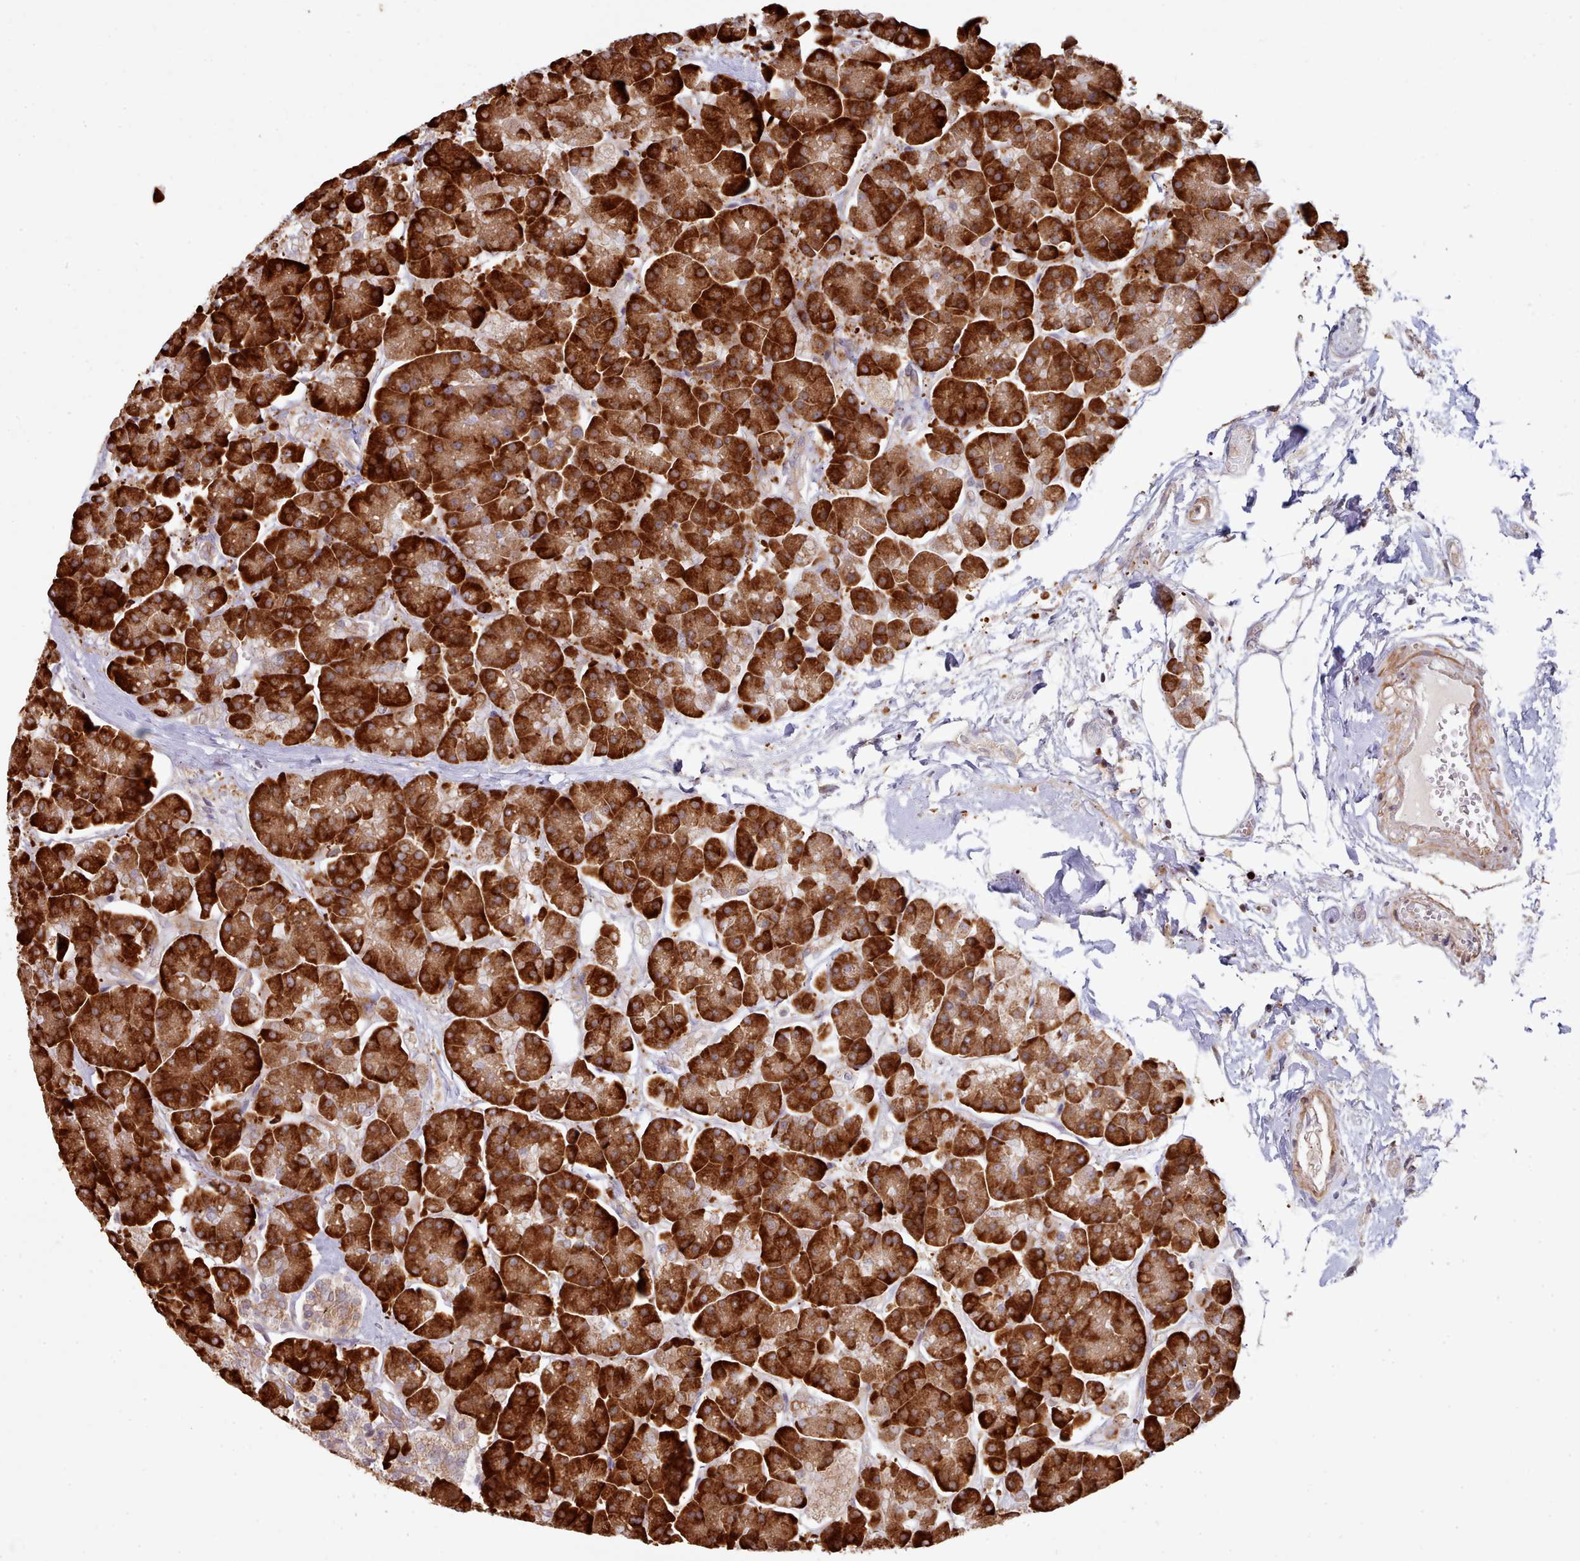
{"staining": {"intensity": "strong", "quantity": ">75%", "location": "cytoplasmic/membranous"}, "tissue": "pancreas", "cell_type": "Exocrine glandular cells", "image_type": "normal", "snomed": [{"axis": "morphology", "description": "Normal tissue, NOS"}, {"axis": "topography", "description": "Pancreas"}, {"axis": "topography", "description": "Peripheral nerve tissue"}], "caption": "Immunohistochemistry (IHC) of unremarkable pancreas exhibits high levels of strong cytoplasmic/membranous positivity in approximately >75% of exocrine glandular cells.", "gene": "TRIM26", "patient": {"sex": "male", "age": 54}}